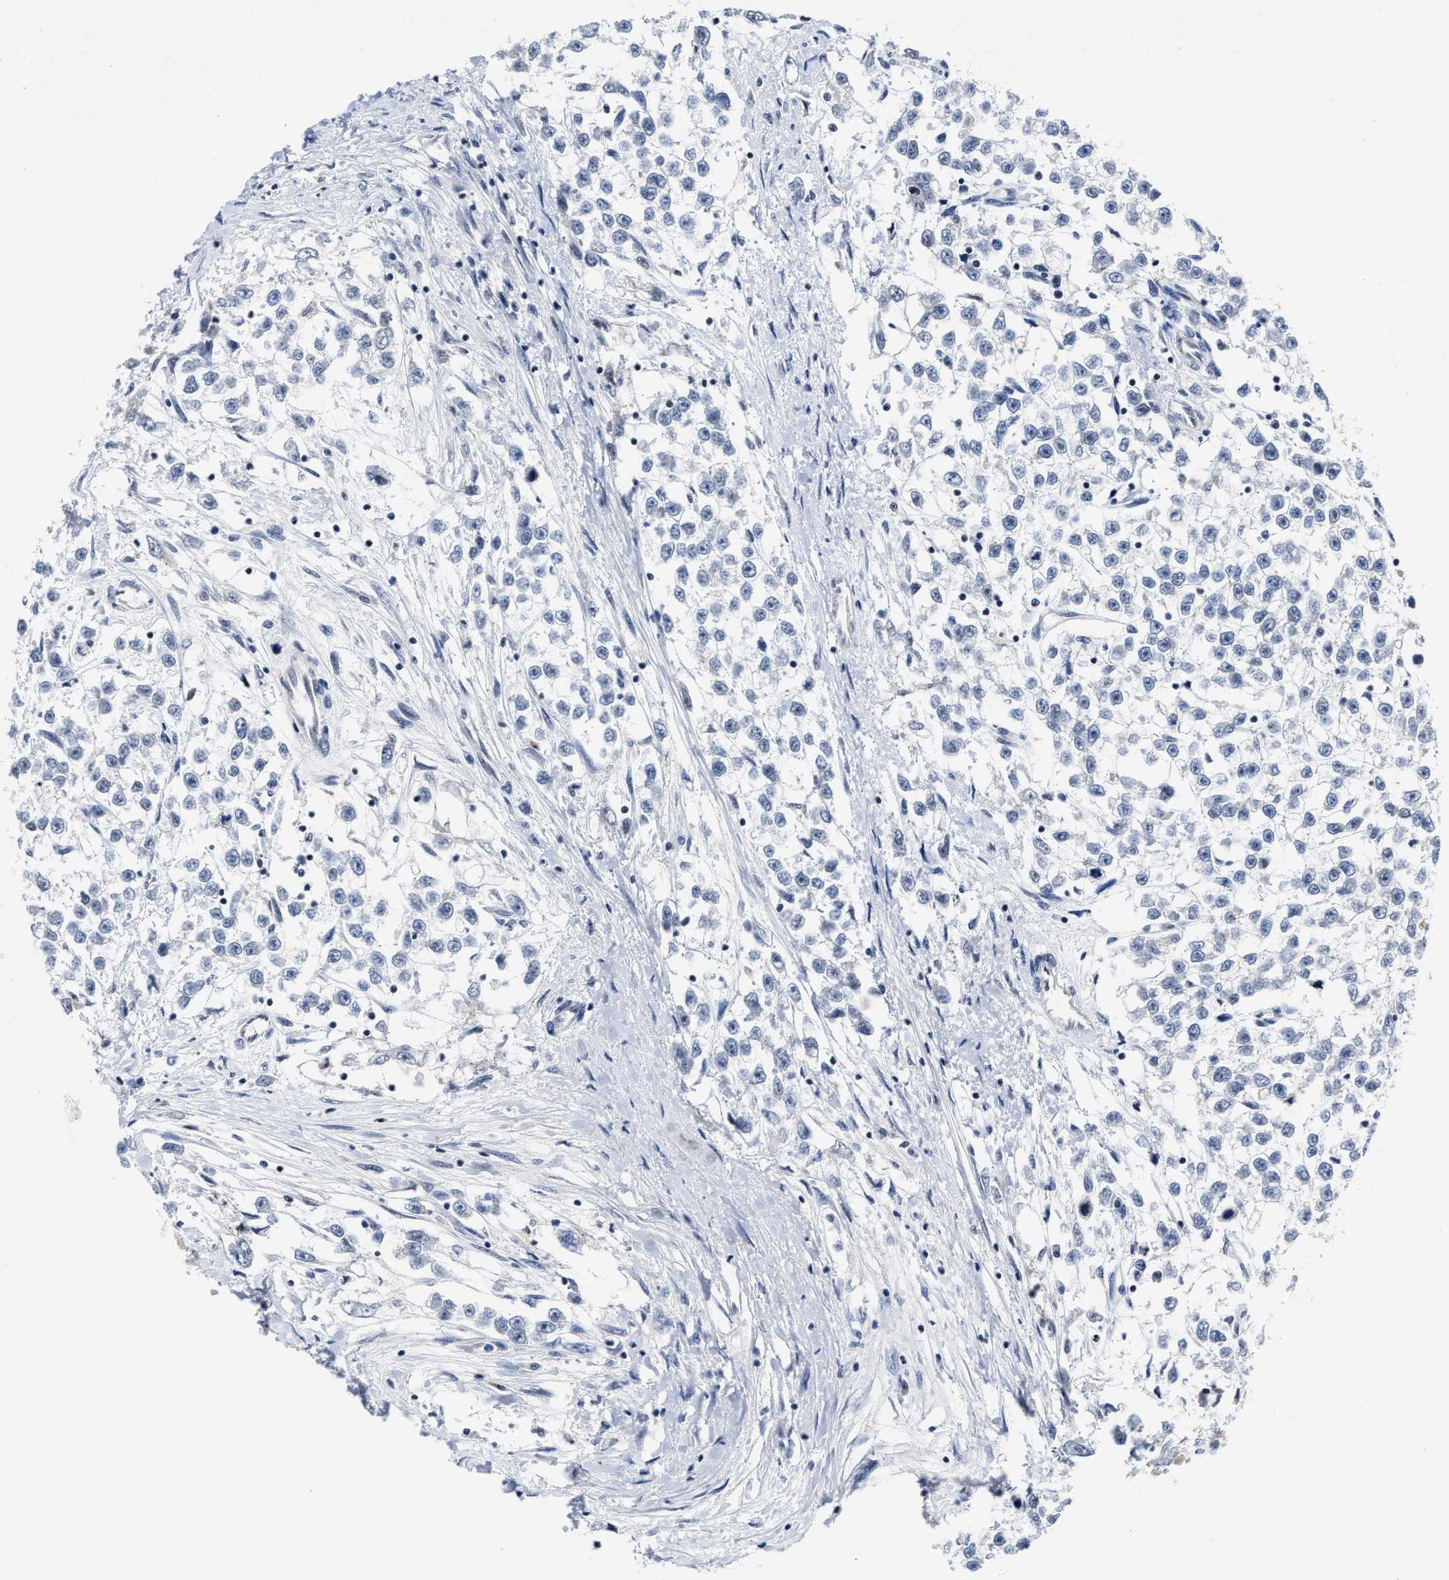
{"staining": {"intensity": "negative", "quantity": "none", "location": "none"}, "tissue": "testis cancer", "cell_type": "Tumor cells", "image_type": "cancer", "snomed": [{"axis": "morphology", "description": "Seminoma, NOS"}, {"axis": "morphology", "description": "Carcinoma, Embryonal, NOS"}, {"axis": "topography", "description": "Testis"}], "caption": "IHC image of neoplastic tissue: seminoma (testis) stained with DAB (3,3'-diaminobenzidine) shows no significant protein expression in tumor cells.", "gene": "GHITM", "patient": {"sex": "male", "age": 51}}